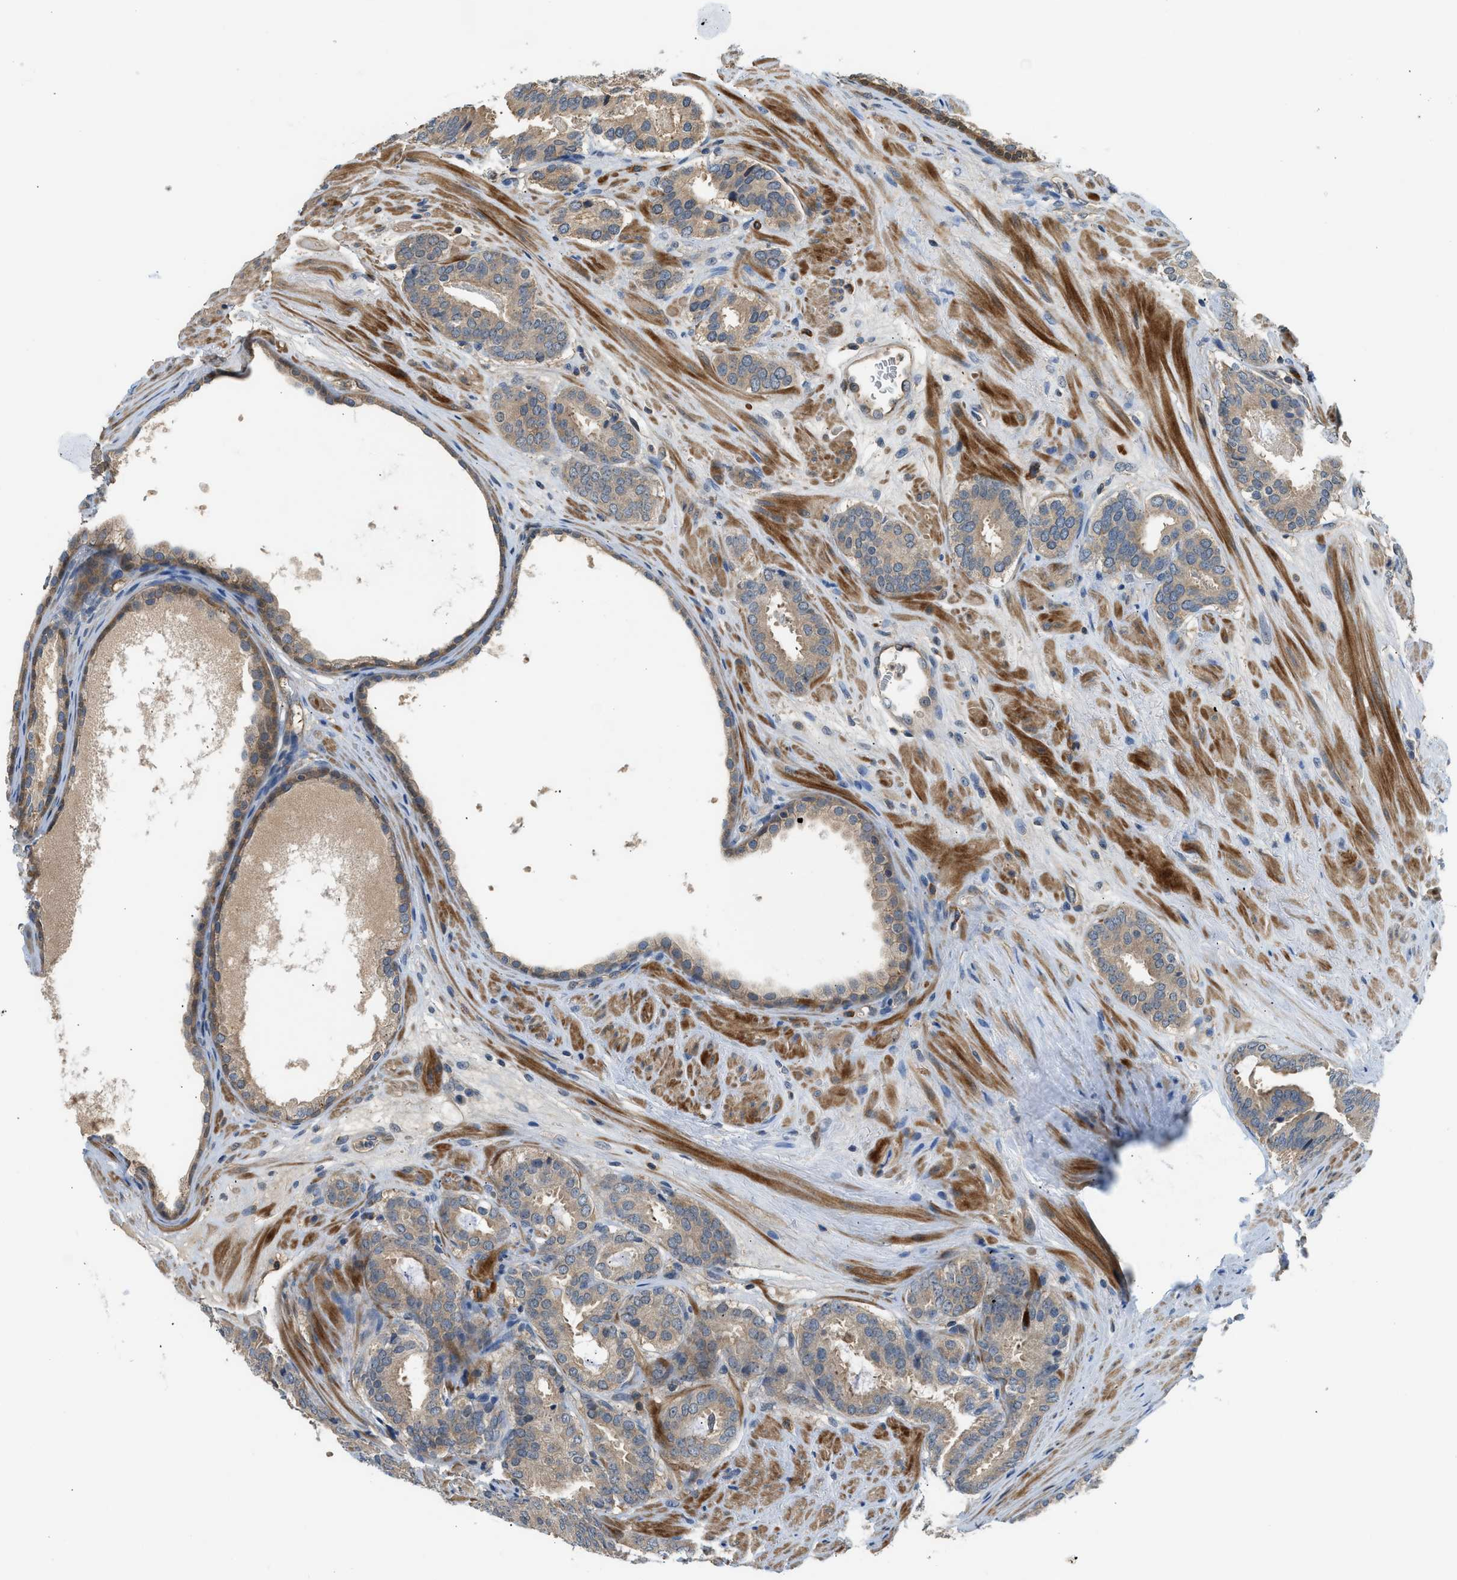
{"staining": {"intensity": "moderate", "quantity": ">75%", "location": "cytoplasmic/membranous"}, "tissue": "prostate cancer", "cell_type": "Tumor cells", "image_type": "cancer", "snomed": [{"axis": "morphology", "description": "Adenocarcinoma, Low grade"}, {"axis": "topography", "description": "Prostate"}], "caption": "Immunohistochemistry staining of prostate cancer (low-grade adenocarcinoma), which displays medium levels of moderate cytoplasmic/membranous positivity in about >75% of tumor cells indicating moderate cytoplasmic/membranous protein expression. The staining was performed using DAB (3,3'-diaminobenzidine) (brown) for protein detection and nuclei were counterstained in hematoxylin (blue).", "gene": "CBLB", "patient": {"sex": "male", "age": 69}}